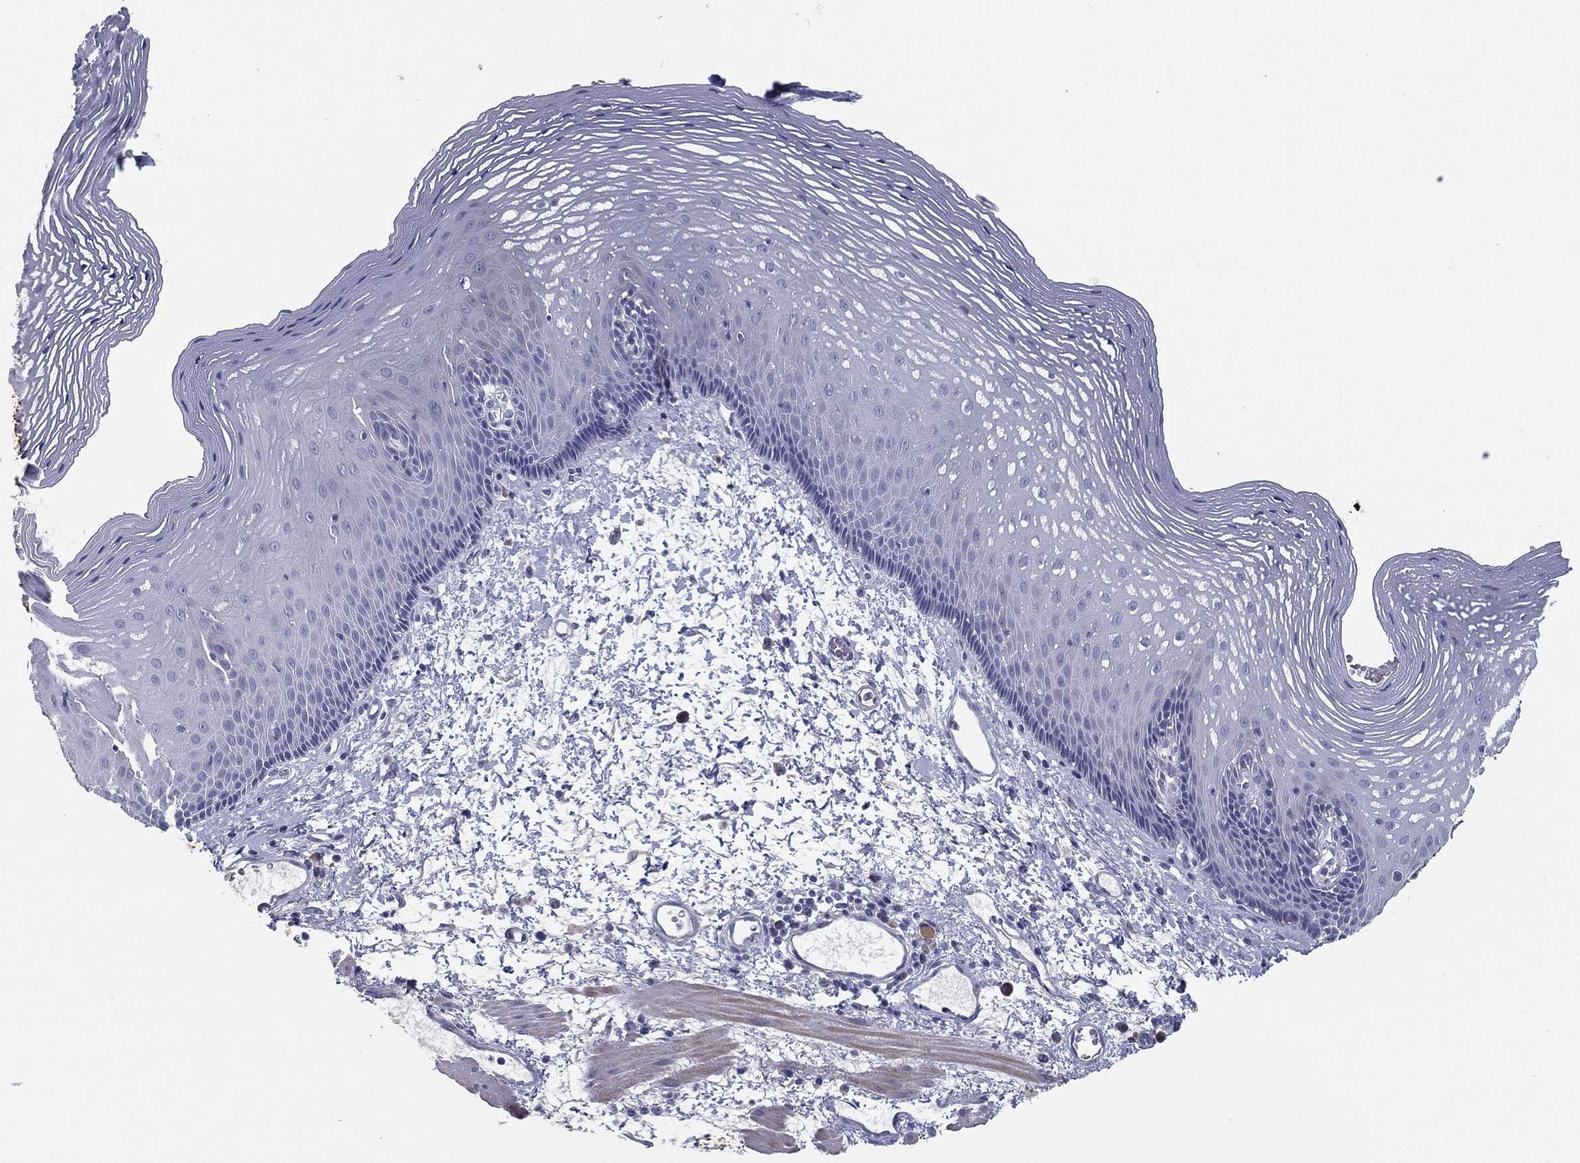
{"staining": {"intensity": "negative", "quantity": "none", "location": "none"}, "tissue": "esophagus", "cell_type": "Squamous epithelial cells", "image_type": "normal", "snomed": [{"axis": "morphology", "description": "Normal tissue, NOS"}, {"axis": "topography", "description": "Esophagus"}], "caption": "The IHC micrograph has no significant expression in squamous epithelial cells of esophagus. The staining is performed using DAB (3,3'-diaminobenzidine) brown chromogen with nuclei counter-stained in using hematoxylin.", "gene": "PCSK1", "patient": {"sex": "male", "age": 76}}